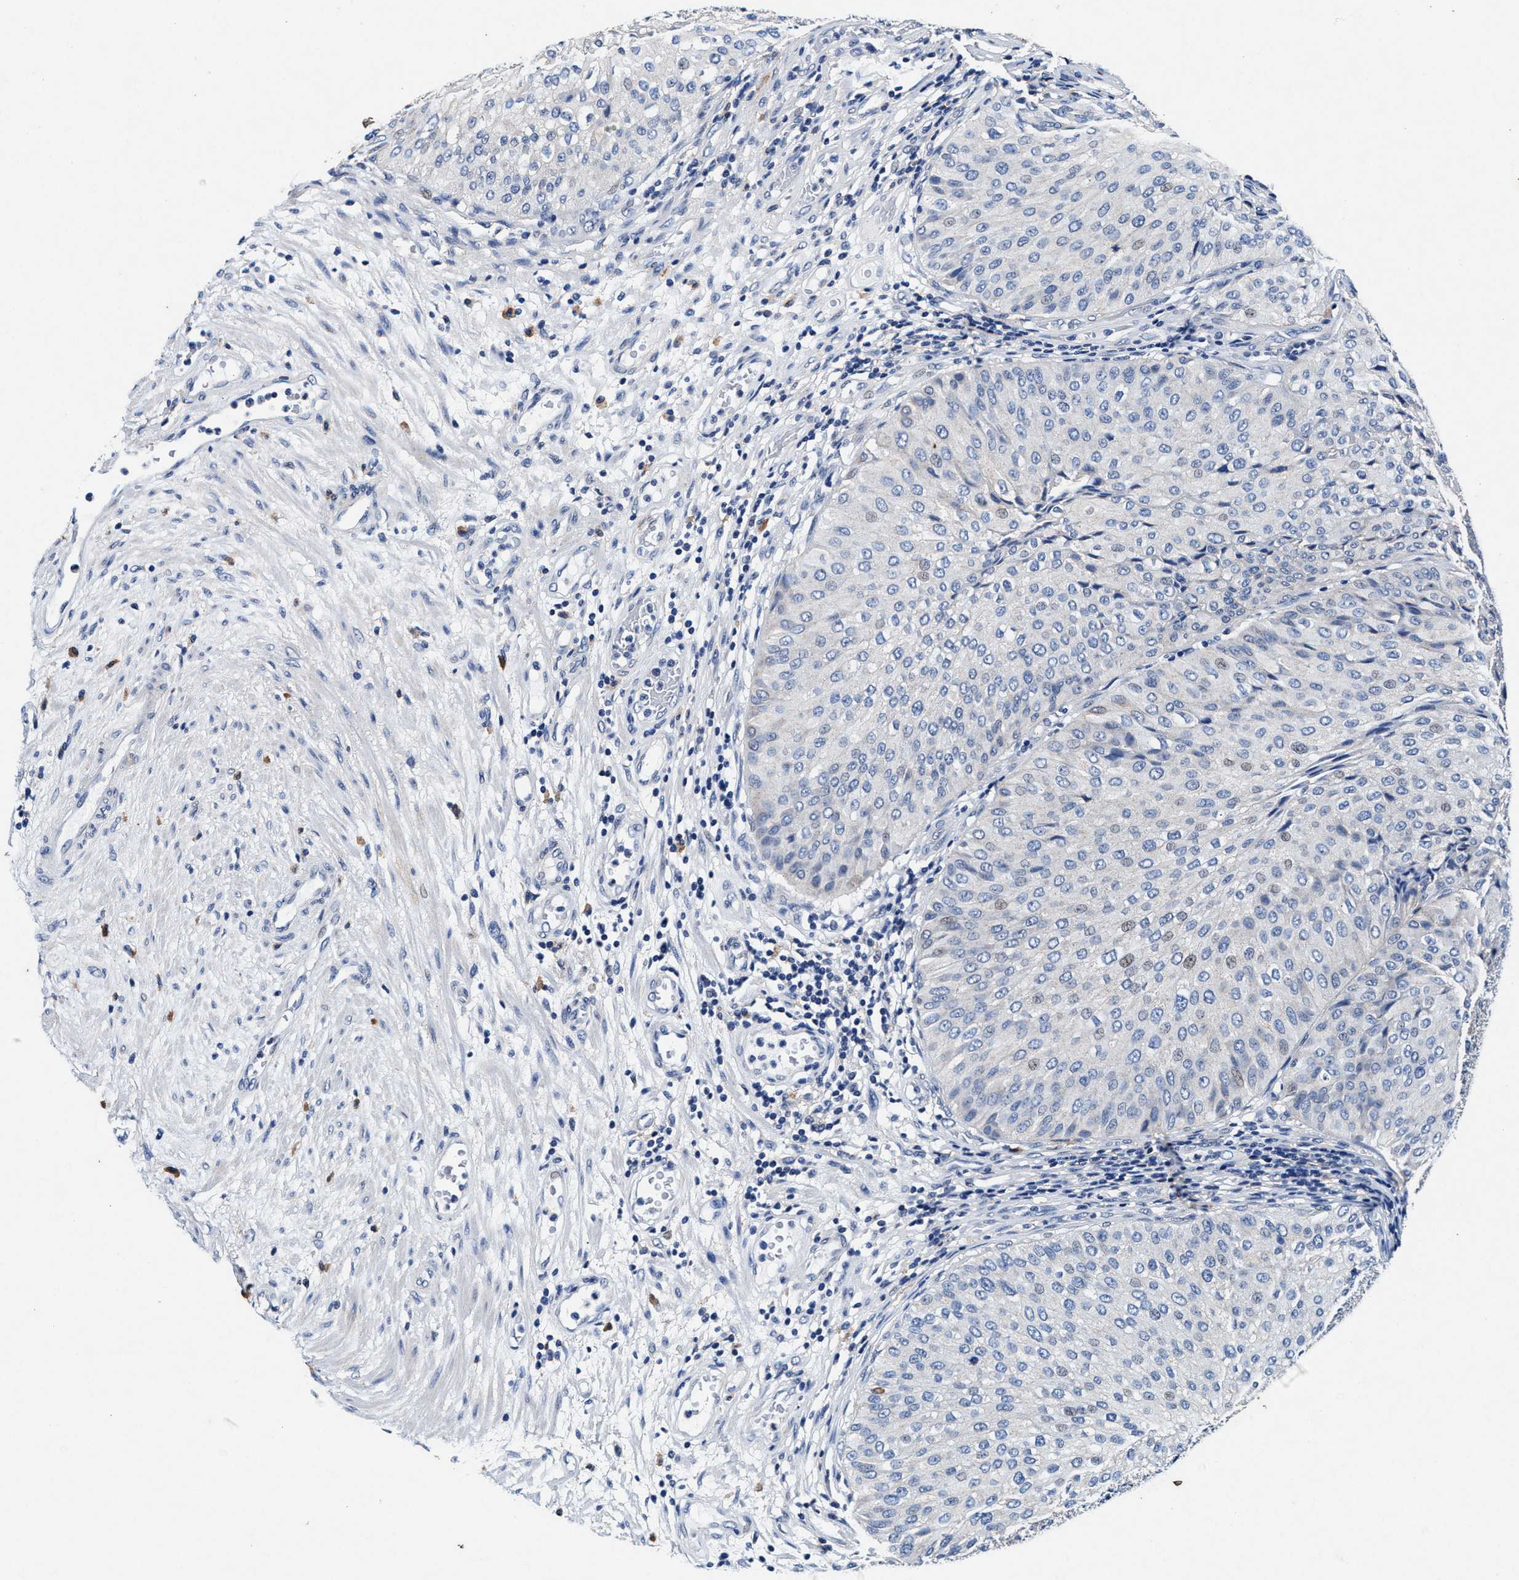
{"staining": {"intensity": "weak", "quantity": "<25%", "location": "cytoplasmic/membranous"}, "tissue": "urothelial cancer", "cell_type": "Tumor cells", "image_type": "cancer", "snomed": [{"axis": "morphology", "description": "Urothelial carcinoma, Low grade"}, {"axis": "topography", "description": "Urinary bladder"}], "caption": "Tumor cells show no significant protein positivity in urothelial carcinoma (low-grade).", "gene": "SLC8A1", "patient": {"sex": "male", "age": 67}}